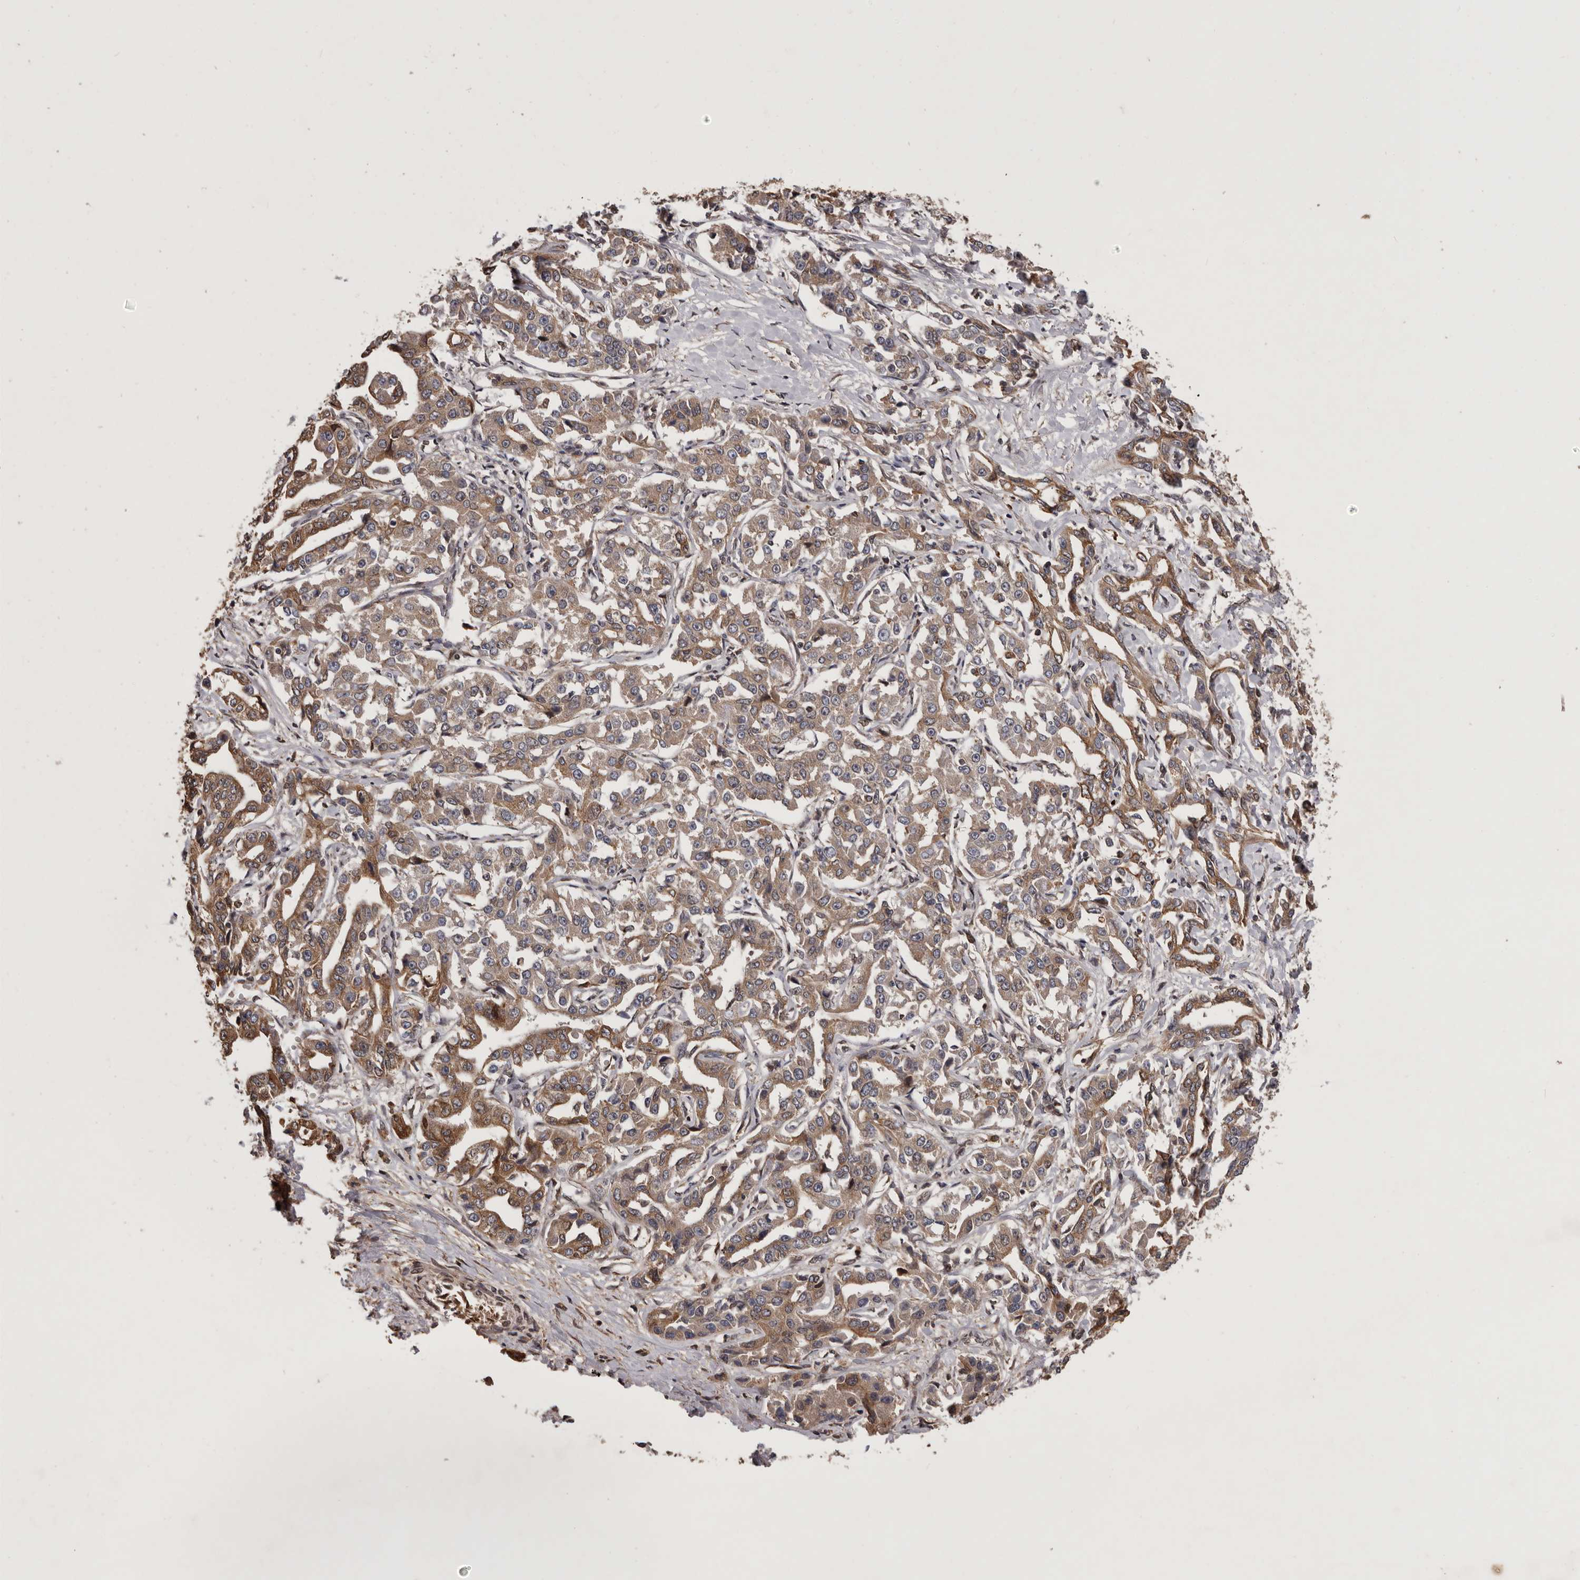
{"staining": {"intensity": "moderate", "quantity": ">75%", "location": "cytoplasmic/membranous"}, "tissue": "liver cancer", "cell_type": "Tumor cells", "image_type": "cancer", "snomed": [{"axis": "morphology", "description": "Cholangiocarcinoma"}, {"axis": "topography", "description": "Liver"}], "caption": "A brown stain labels moderate cytoplasmic/membranous positivity of a protein in human liver cancer (cholangiocarcinoma) tumor cells. Nuclei are stained in blue.", "gene": "GADD45B", "patient": {"sex": "male", "age": 59}}